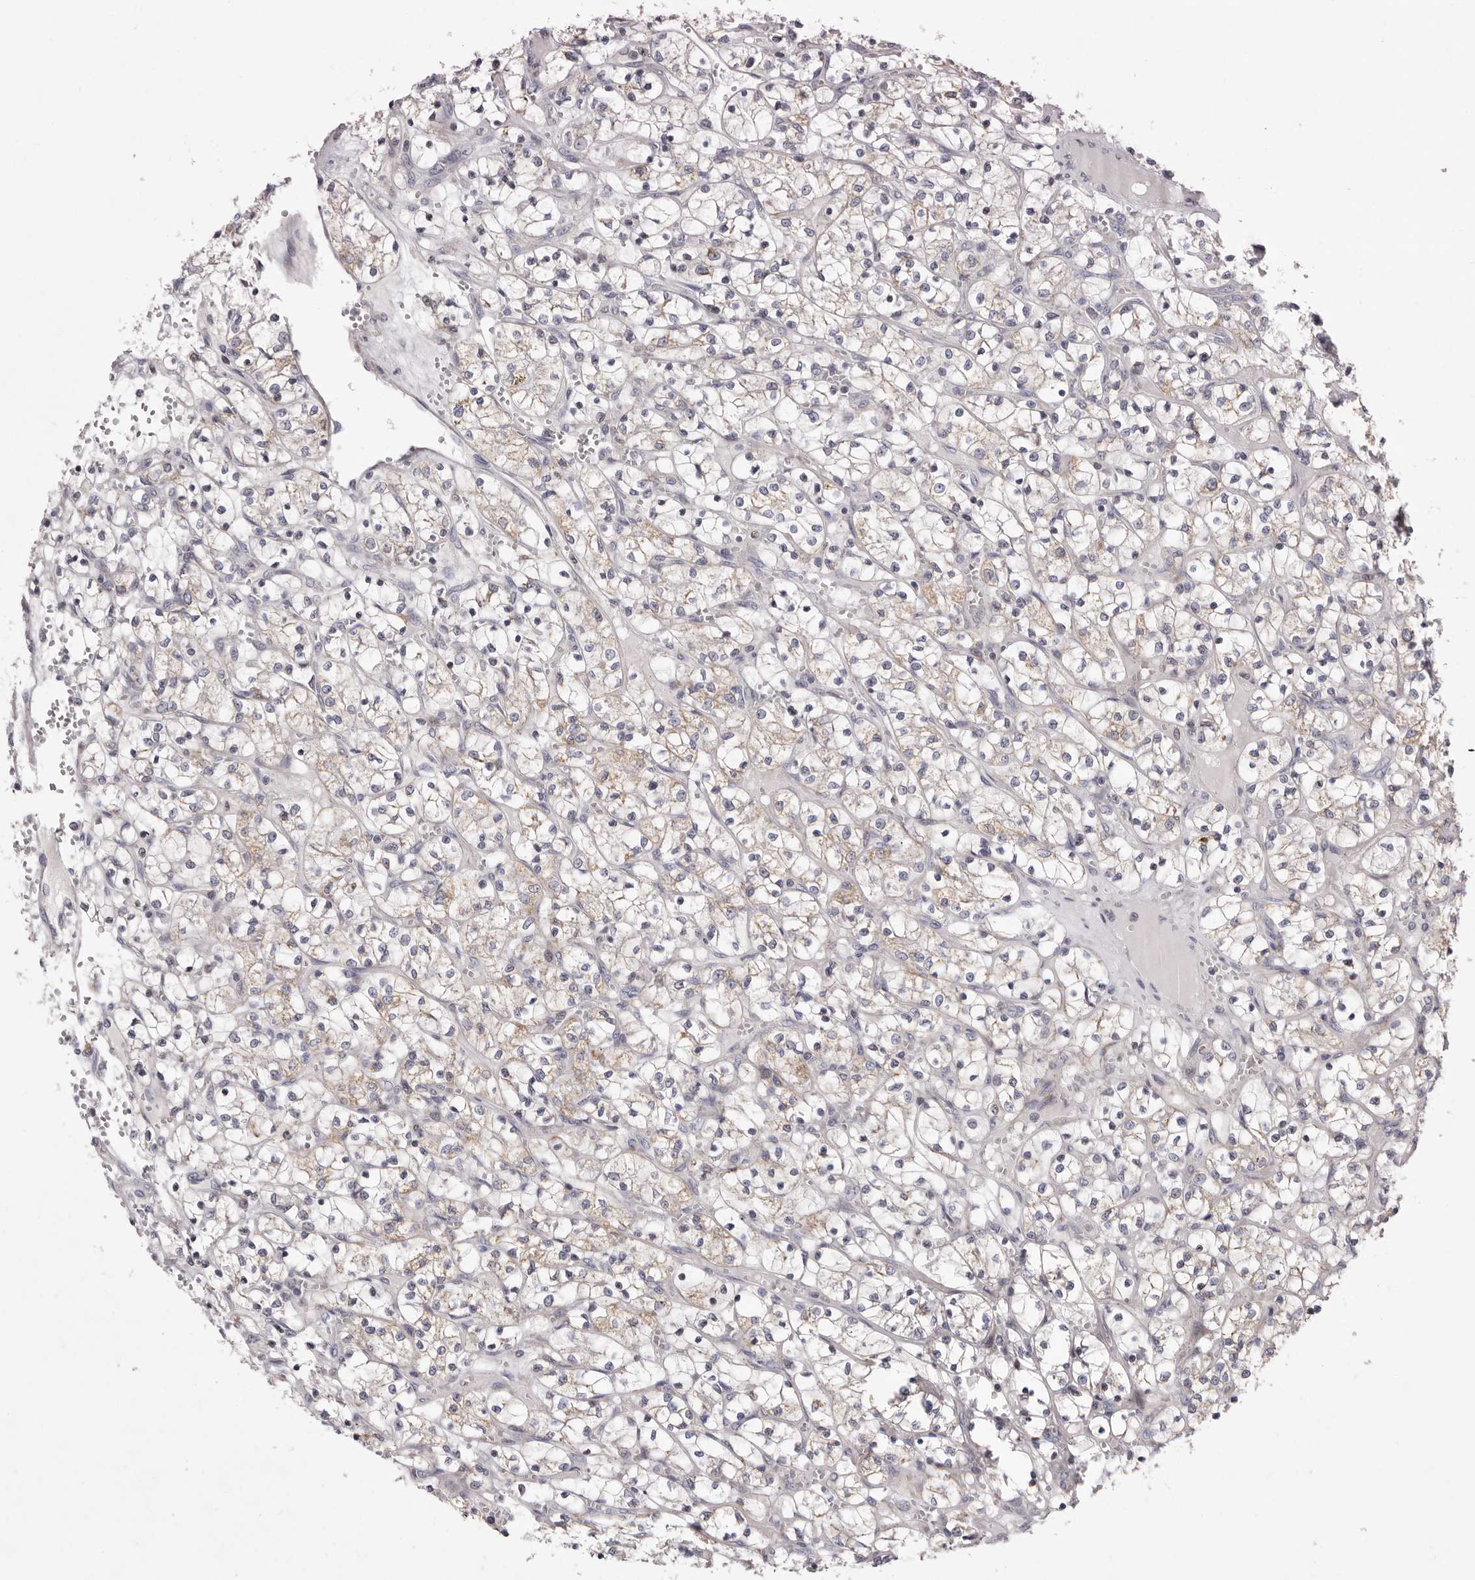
{"staining": {"intensity": "weak", "quantity": ">75%", "location": "cytoplasmic/membranous"}, "tissue": "renal cancer", "cell_type": "Tumor cells", "image_type": "cancer", "snomed": [{"axis": "morphology", "description": "Adenocarcinoma, NOS"}, {"axis": "topography", "description": "Kidney"}], "caption": "Adenocarcinoma (renal) stained for a protein (brown) reveals weak cytoplasmic/membranous positive expression in approximately >75% of tumor cells.", "gene": "TIMM17B", "patient": {"sex": "female", "age": 69}}